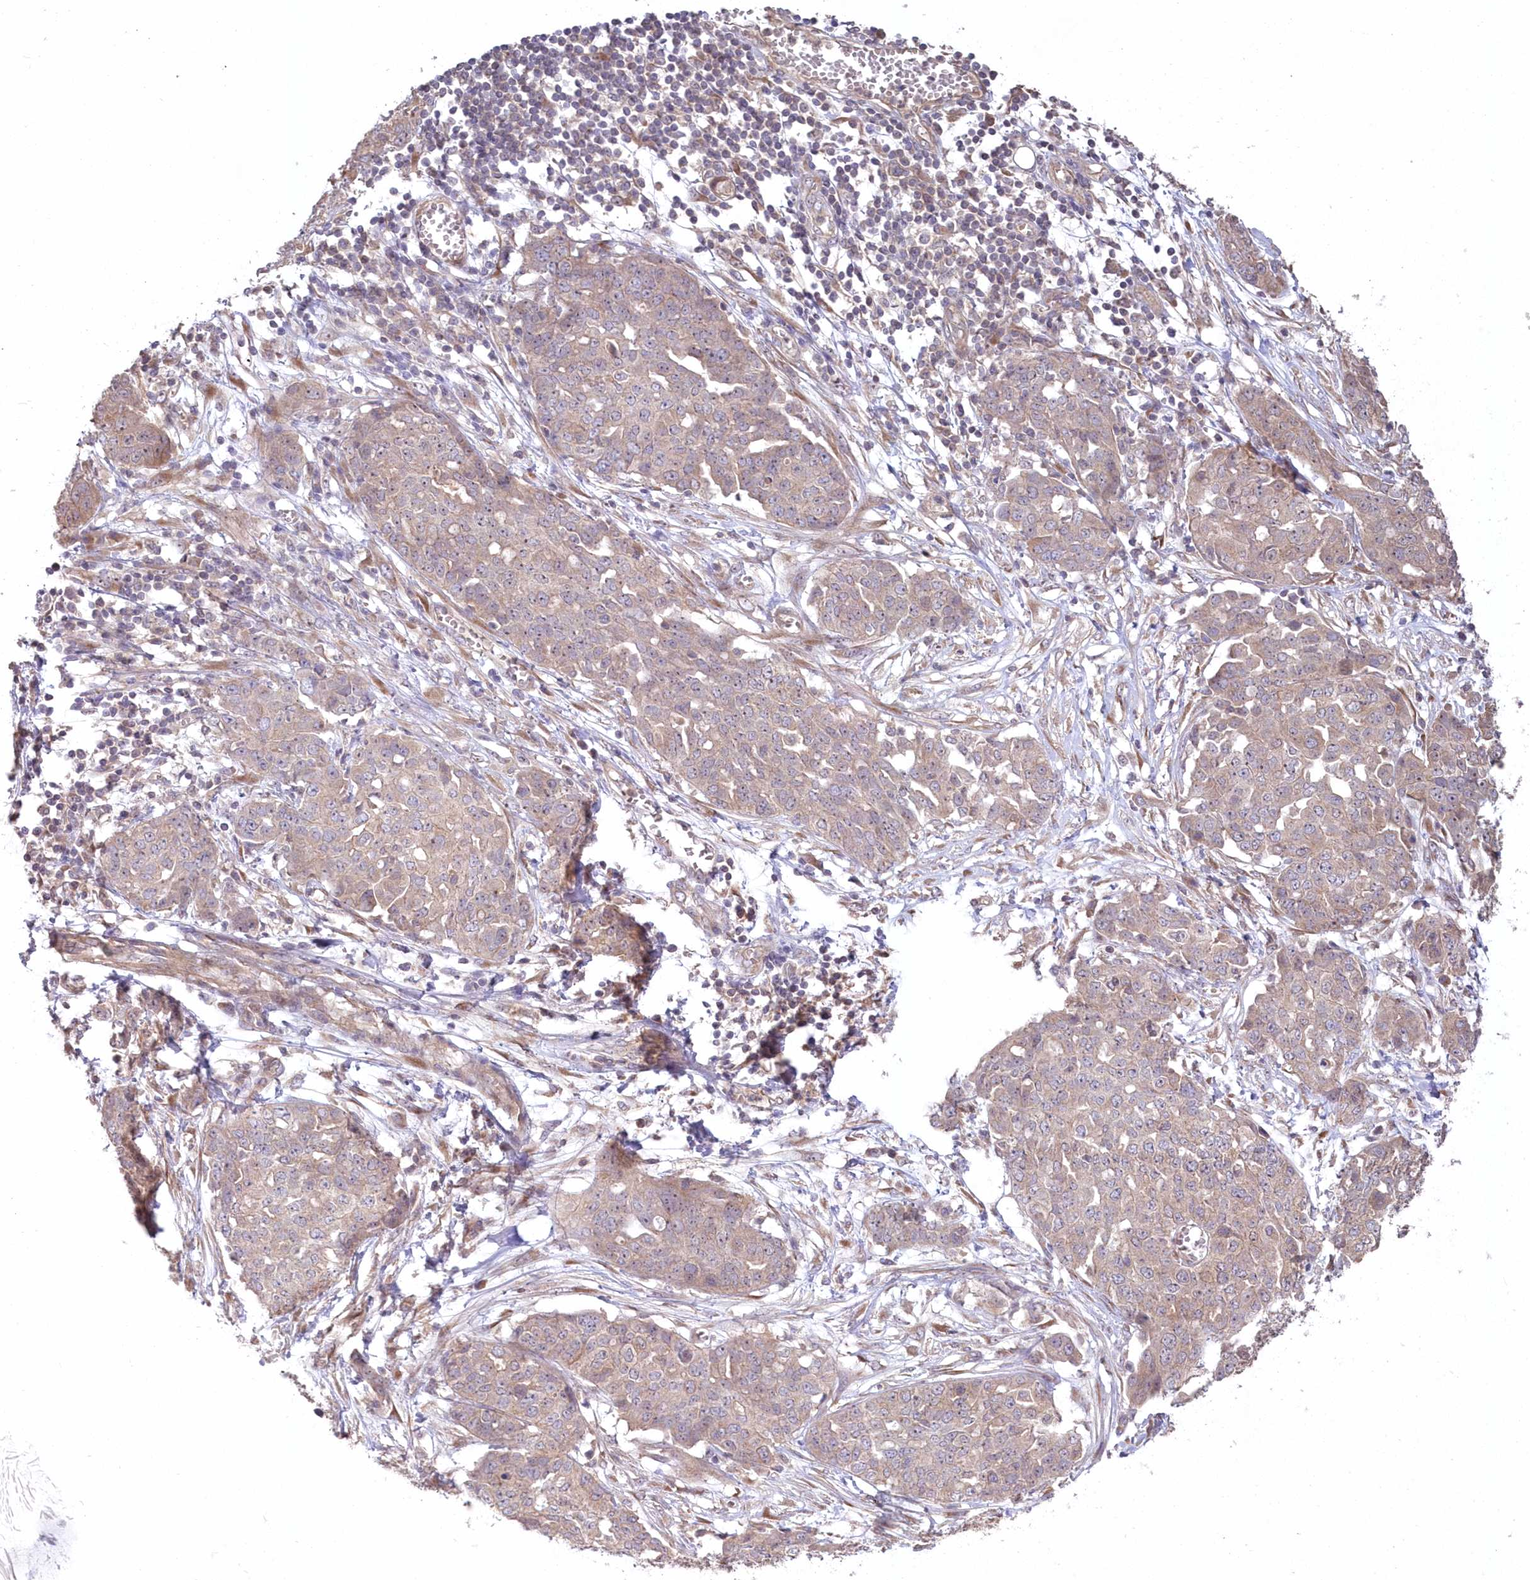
{"staining": {"intensity": "weak", "quantity": ">75%", "location": "cytoplasmic/membranous"}, "tissue": "ovarian cancer", "cell_type": "Tumor cells", "image_type": "cancer", "snomed": [{"axis": "morphology", "description": "Cystadenocarcinoma, serous, NOS"}, {"axis": "topography", "description": "Soft tissue"}, {"axis": "topography", "description": "Ovary"}], "caption": "Immunohistochemical staining of serous cystadenocarcinoma (ovarian) reveals low levels of weak cytoplasmic/membranous staining in about >75% of tumor cells.", "gene": "TBCA", "patient": {"sex": "female", "age": 57}}